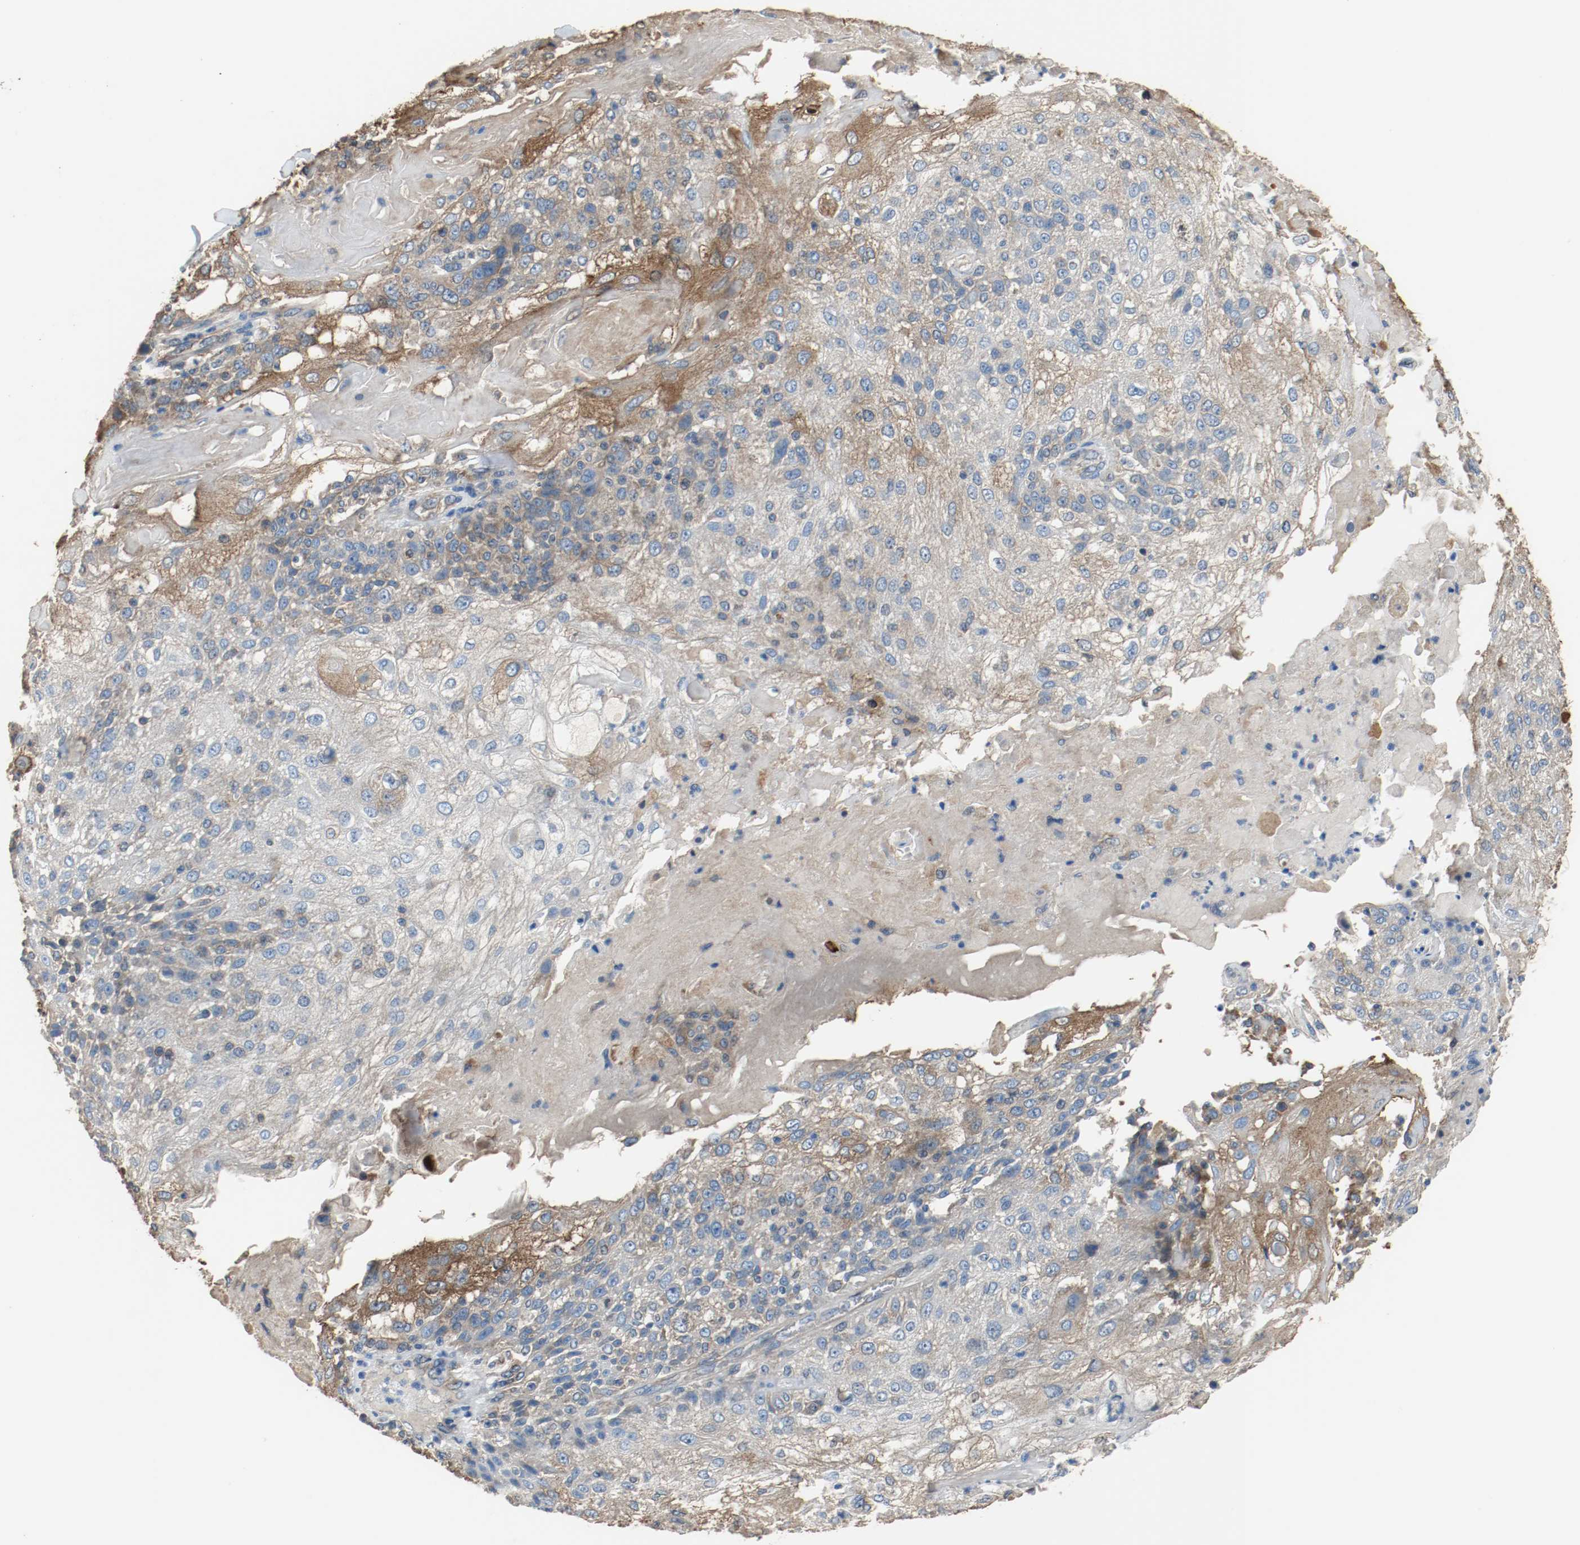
{"staining": {"intensity": "weak", "quantity": ">75%", "location": "cytoplasmic/membranous"}, "tissue": "skin cancer", "cell_type": "Tumor cells", "image_type": "cancer", "snomed": [{"axis": "morphology", "description": "Normal tissue, NOS"}, {"axis": "morphology", "description": "Squamous cell carcinoma, NOS"}, {"axis": "topography", "description": "Skin"}], "caption": "Protein expression analysis of human squamous cell carcinoma (skin) reveals weak cytoplasmic/membranous staining in about >75% of tumor cells.", "gene": "TUBA3D", "patient": {"sex": "female", "age": 83}}